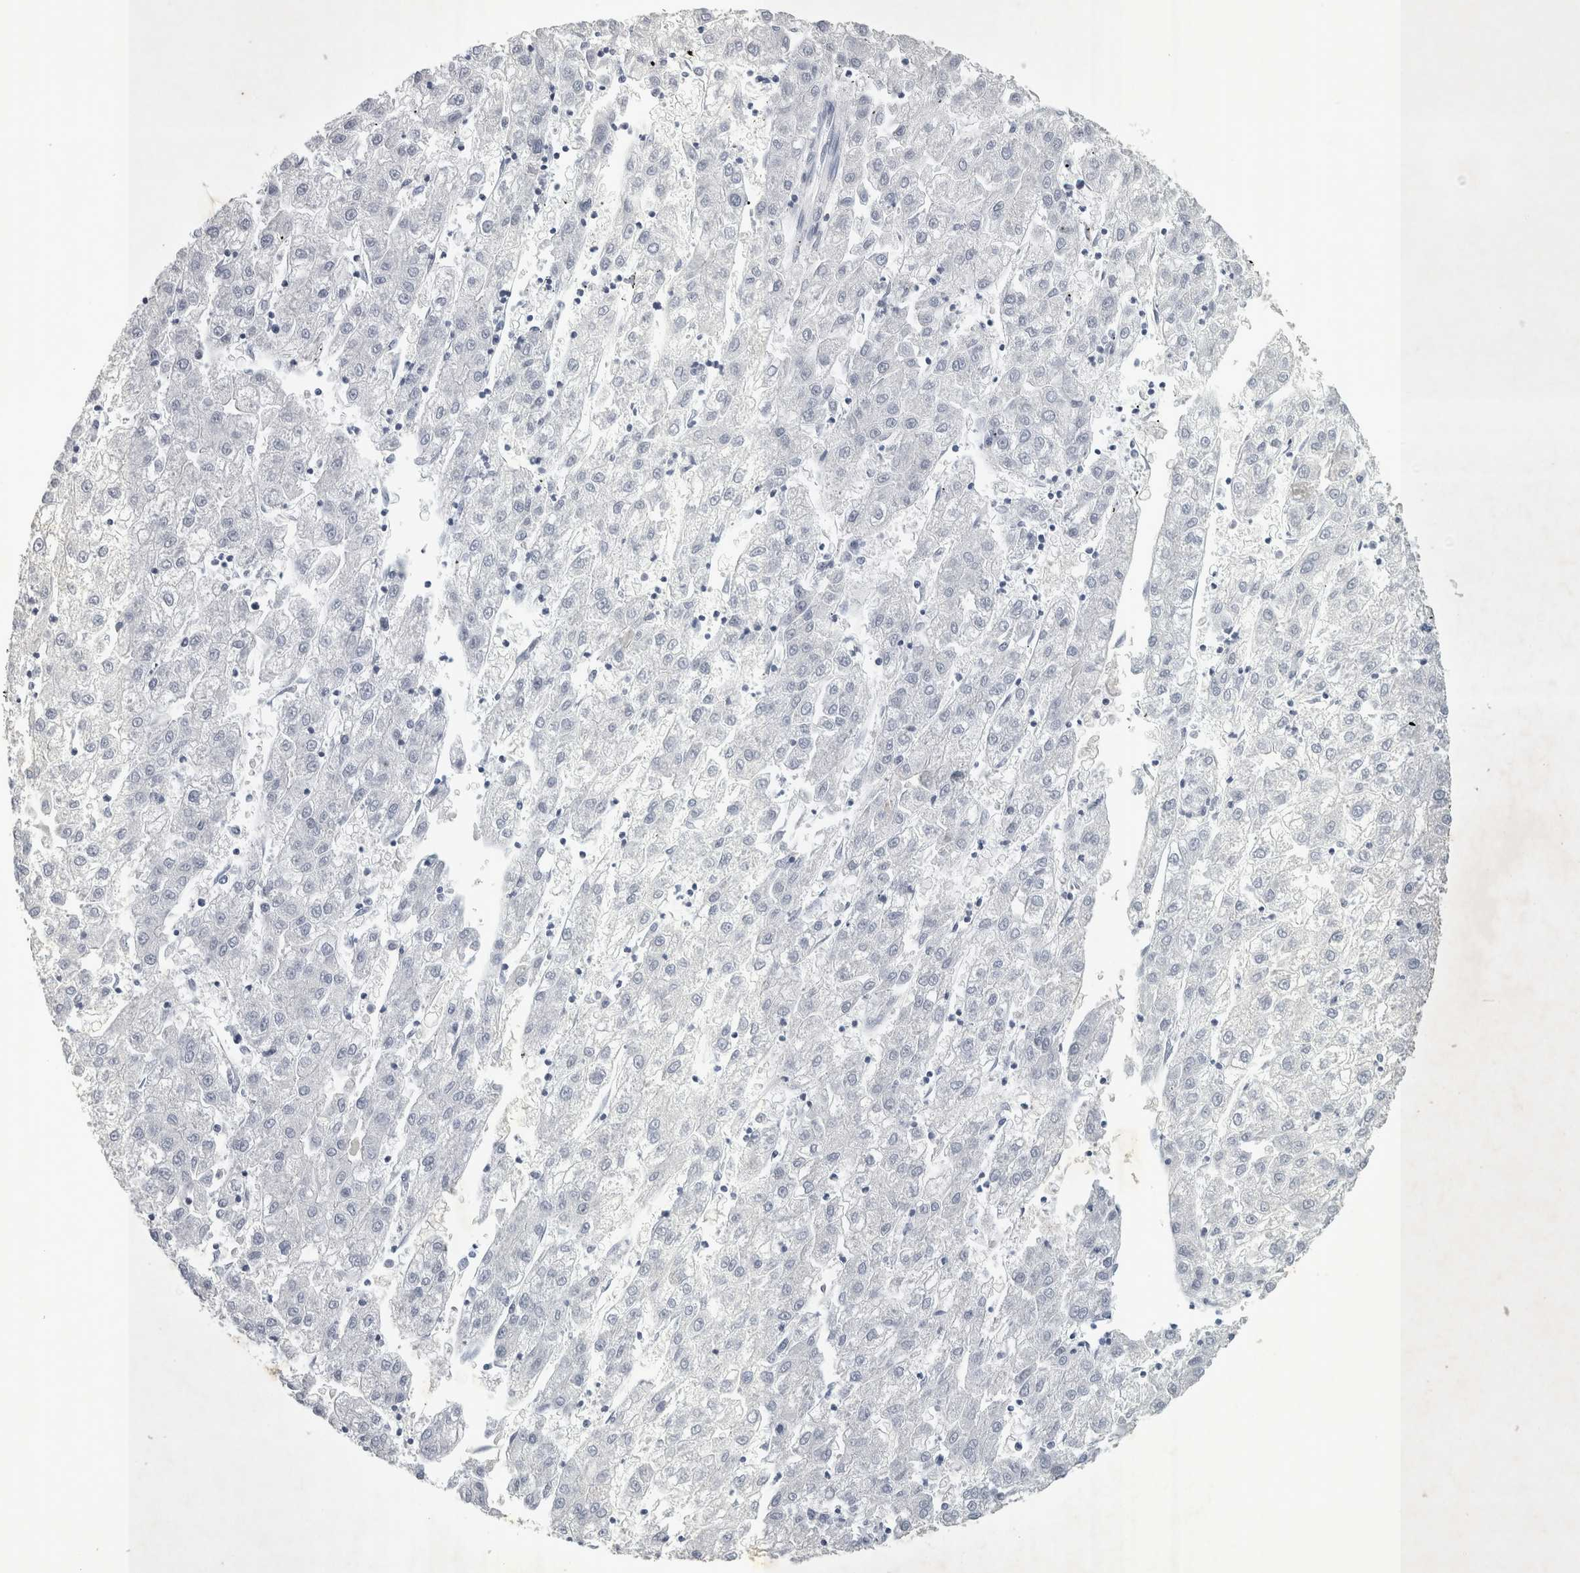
{"staining": {"intensity": "negative", "quantity": "none", "location": "none"}, "tissue": "liver cancer", "cell_type": "Tumor cells", "image_type": "cancer", "snomed": [{"axis": "morphology", "description": "Carcinoma, Hepatocellular, NOS"}, {"axis": "topography", "description": "Liver"}], "caption": "IHC histopathology image of neoplastic tissue: human liver cancer (hepatocellular carcinoma) stained with DAB (3,3'-diaminobenzidine) displays no significant protein positivity in tumor cells. The staining is performed using DAB (3,3'-diaminobenzidine) brown chromogen with nuclei counter-stained in using hematoxylin.", "gene": "FXYD7", "patient": {"sex": "male", "age": 72}}